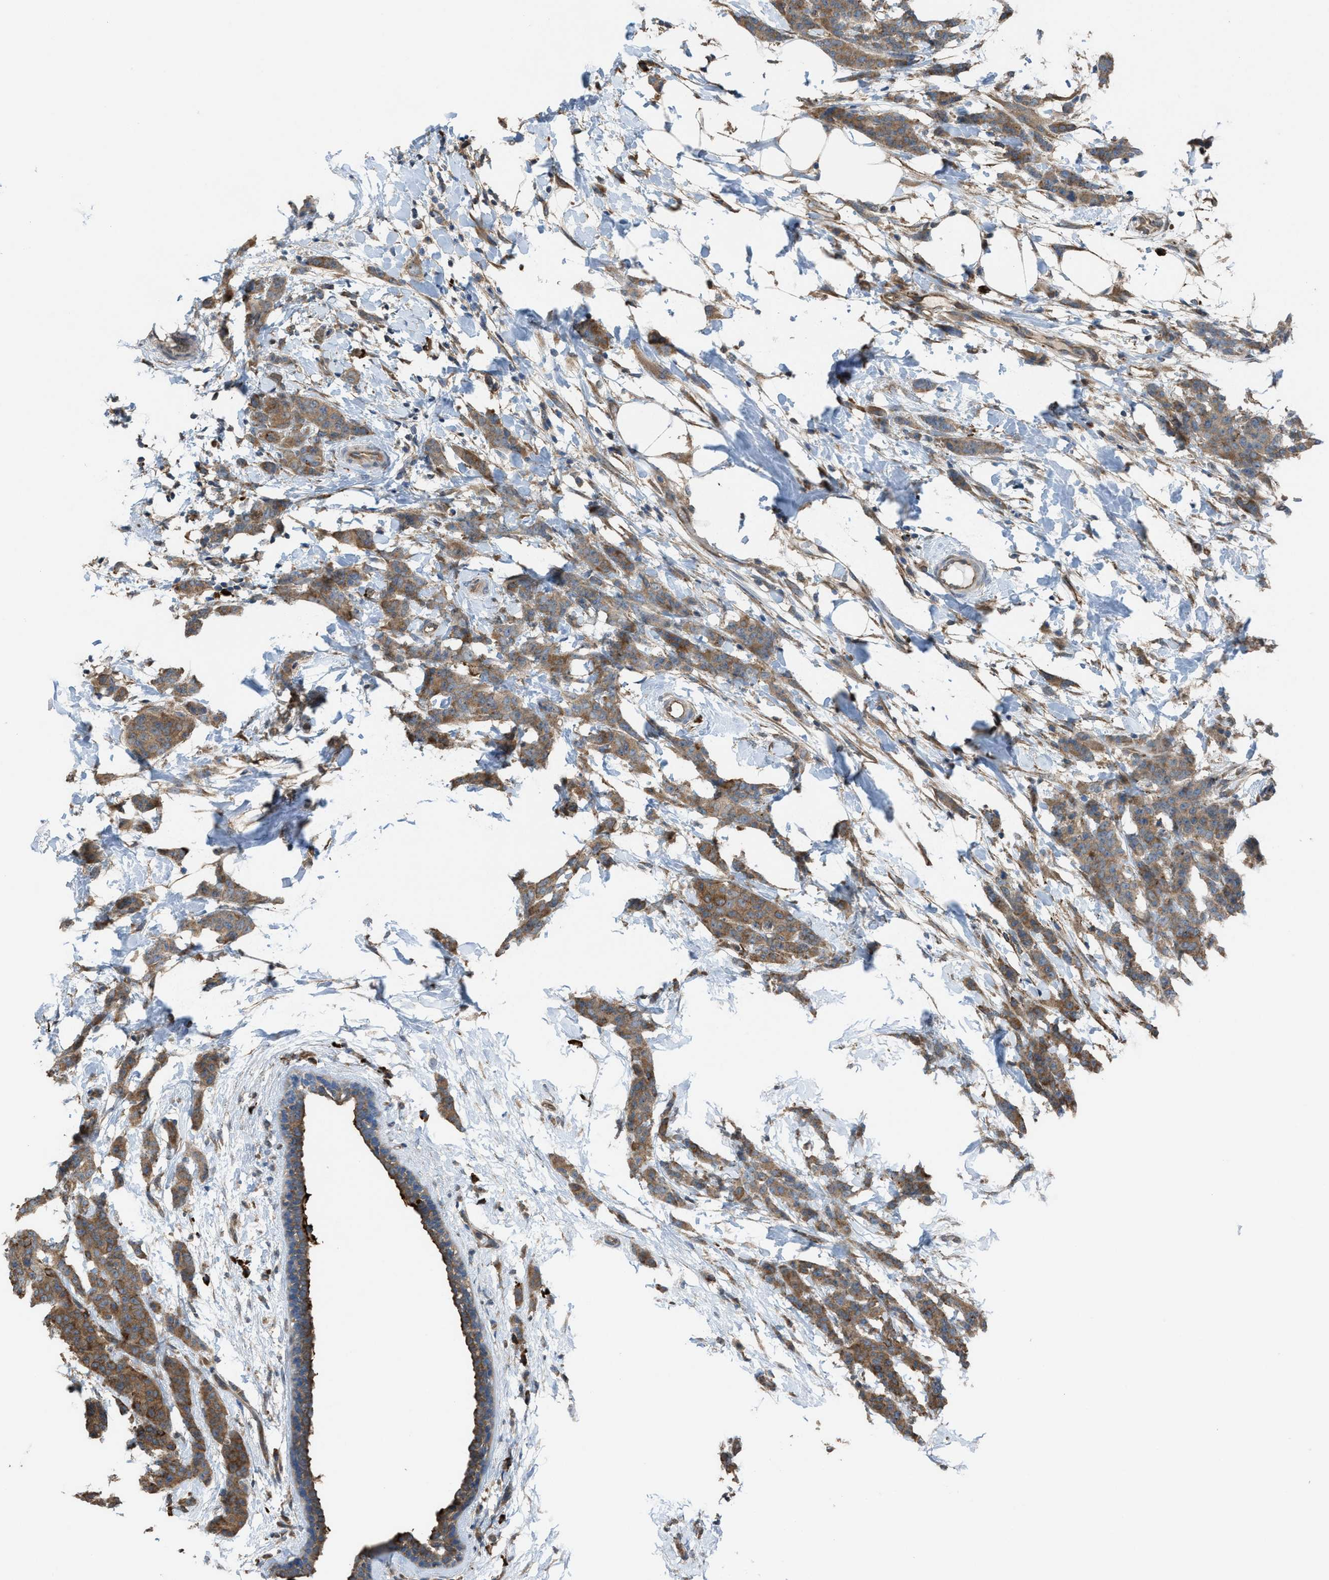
{"staining": {"intensity": "moderate", "quantity": ">75%", "location": "cytoplasmic/membranous"}, "tissue": "breast cancer", "cell_type": "Tumor cells", "image_type": "cancer", "snomed": [{"axis": "morphology", "description": "Normal tissue, NOS"}, {"axis": "morphology", "description": "Duct carcinoma"}, {"axis": "topography", "description": "Breast"}], "caption": "Protein analysis of intraductal carcinoma (breast) tissue shows moderate cytoplasmic/membranous staining in approximately >75% of tumor cells.", "gene": "PLAA", "patient": {"sex": "female", "age": 40}}